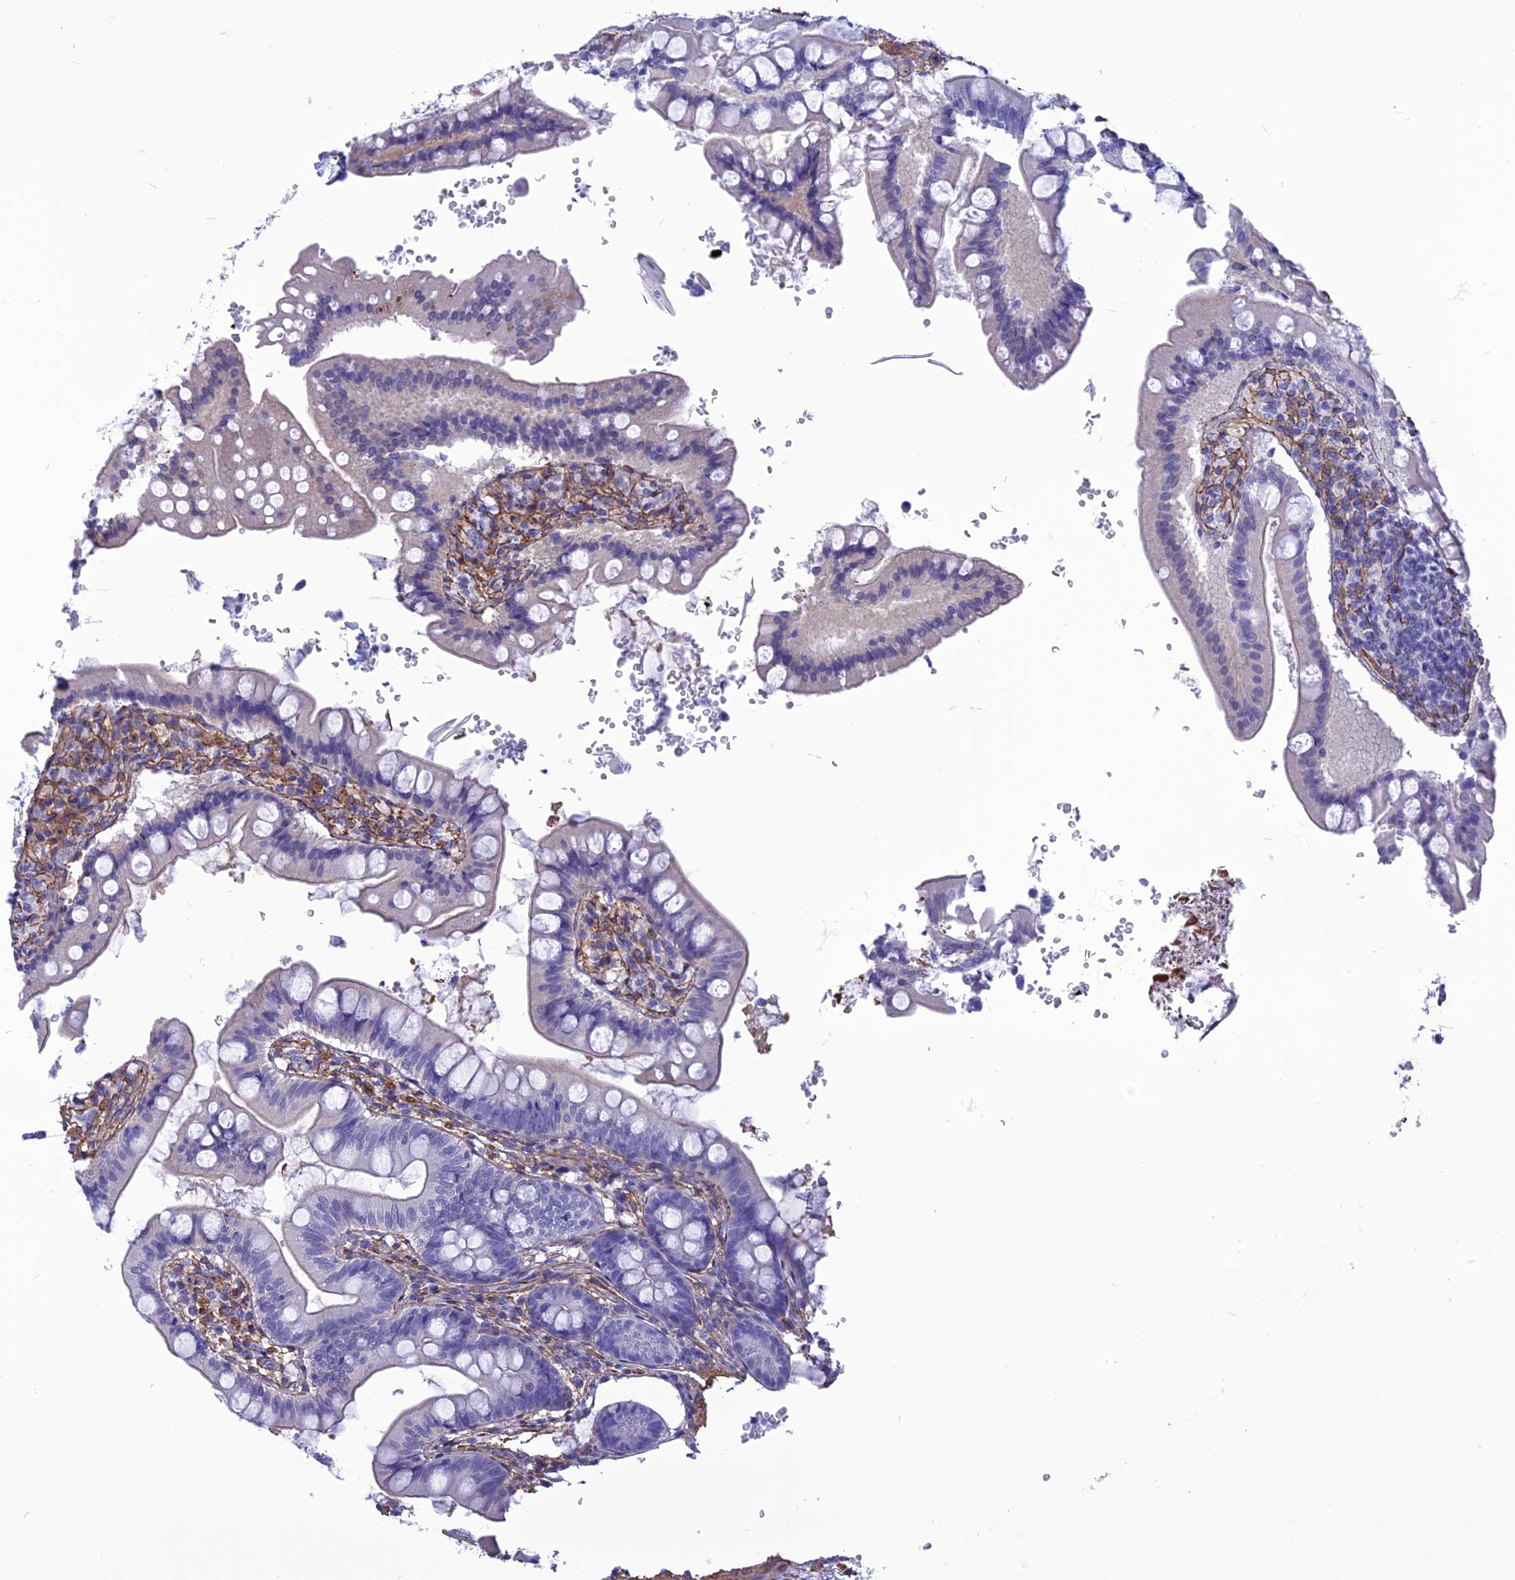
{"staining": {"intensity": "negative", "quantity": "none", "location": "none"}, "tissue": "small intestine", "cell_type": "Glandular cells", "image_type": "normal", "snomed": [{"axis": "morphology", "description": "Normal tissue, NOS"}, {"axis": "topography", "description": "Small intestine"}], "caption": "This is an IHC histopathology image of unremarkable small intestine. There is no expression in glandular cells.", "gene": "NKD1", "patient": {"sex": "male", "age": 7}}